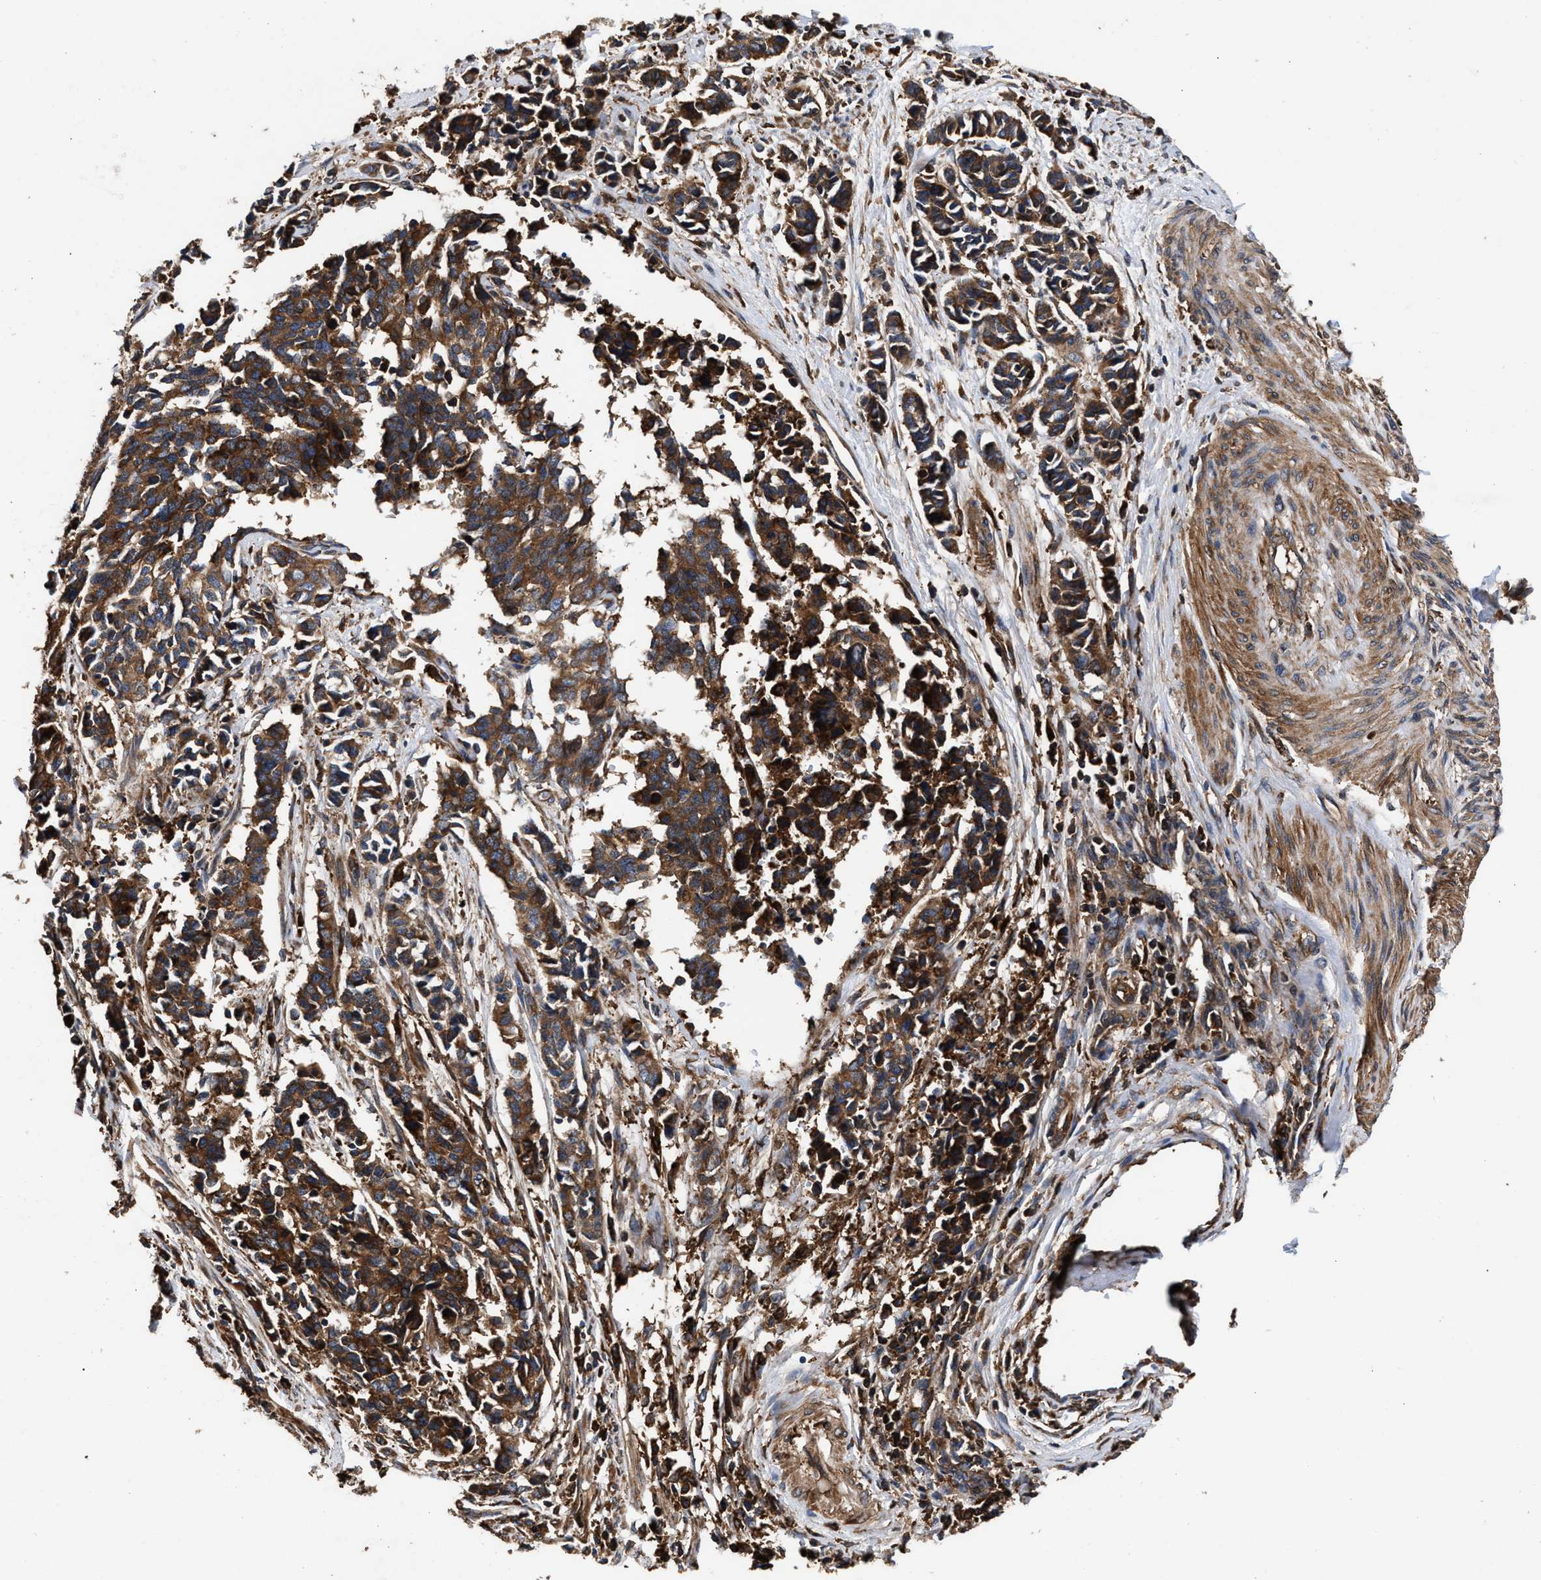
{"staining": {"intensity": "strong", "quantity": ">75%", "location": "cytoplasmic/membranous"}, "tissue": "cervical cancer", "cell_type": "Tumor cells", "image_type": "cancer", "snomed": [{"axis": "morphology", "description": "Normal tissue, NOS"}, {"axis": "morphology", "description": "Squamous cell carcinoma, NOS"}, {"axis": "topography", "description": "Cervix"}], "caption": "Protein expression by IHC exhibits strong cytoplasmic/membranous expression in about >75% of tumor cells in squamous cell carcinoma (cervical). The staining was performed using DAB (3,3'-diaminobenzidine), with brown indicating positive protein expression. Nuclei are stained blue with hematoxylin.", "gene": "KYAT1", "patient": {"sex": "female", "age": 35}}